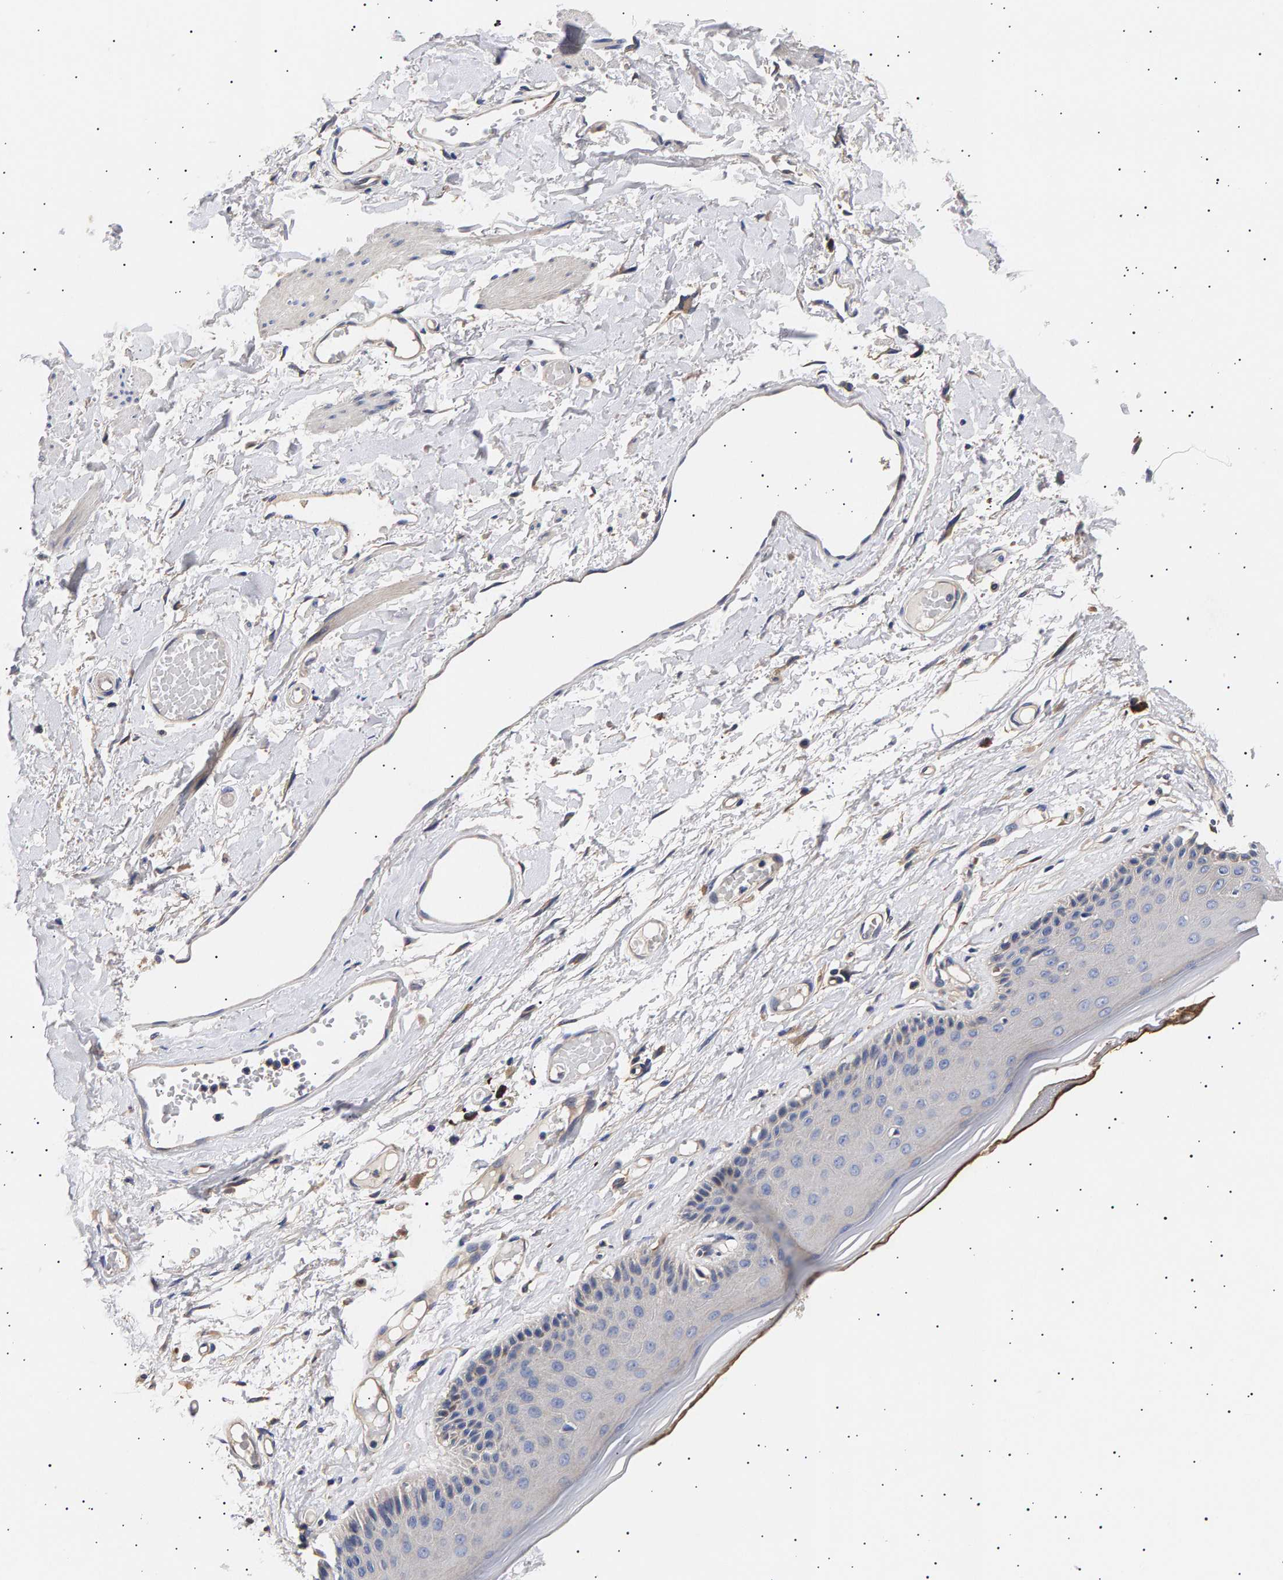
{"staining": {"intensity": "weak", "quantity": "<25%", "location": "cytoplasmic/membranous"}, "tissue": "skin", "cell_type": "Epidermal cells", "image_type": "normal", "snomed": [{"axis": "morphology", "description": "Normal tissue, NOS"}, {"axis": "topography", "description": "Vulva"}], "caption": "Skin stained for a protein using immunohistochemistry displays no expression epidermal cells.", "gene": "ANKRD40", "patient": {"sex": "female", "age": 73}}